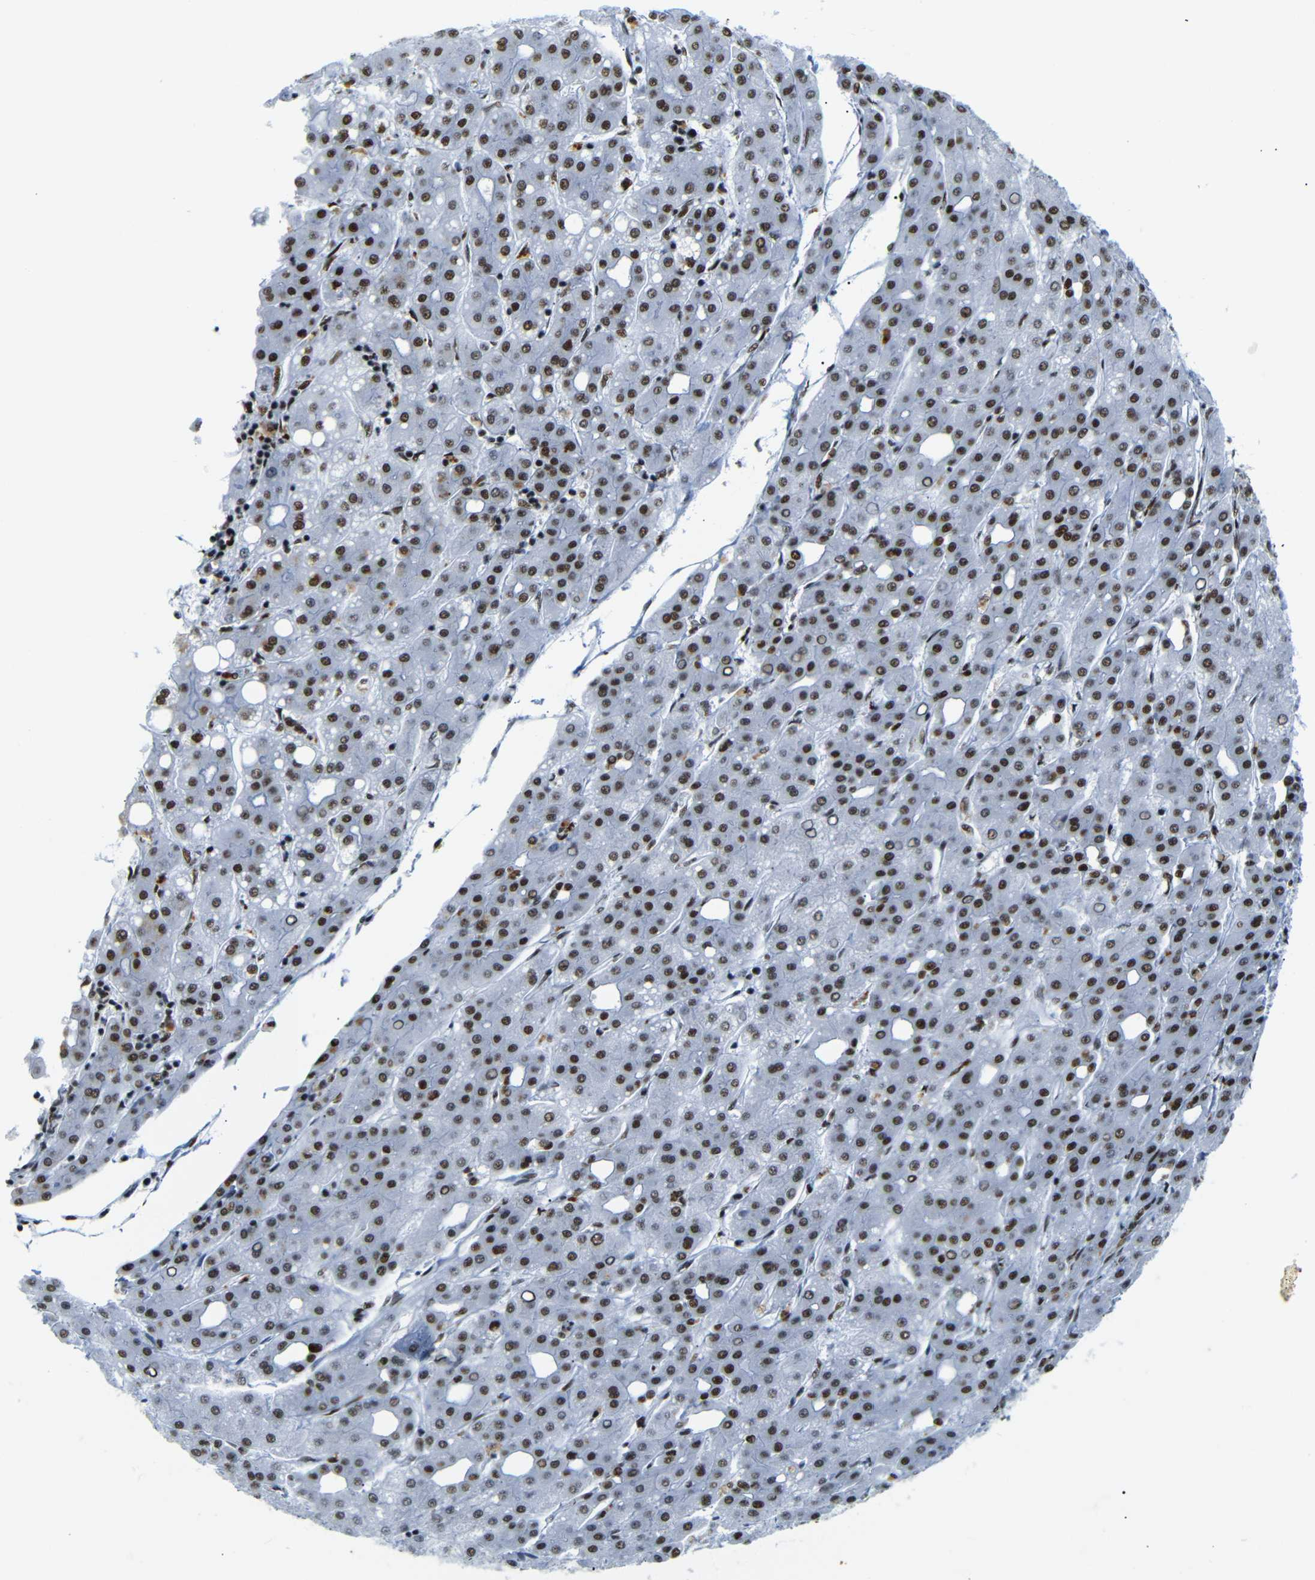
{"staining": {"intensity": "strong", "quantity": ">75%", "location": "nuclear"}, "tissue": "liver cancer", "cell_type": "Tumor cells", "image_type": "cancer", "snomed": [{"axis": "morphology", "description": "Carcinoma, Hepatocellular, NOS"}, {"axis": "topography", "description": "Liver"}], "caption": "Liver cancer stained with DAB (3,3'-diaminobenzidine) immunohistochemistry (IHC) exhibits high levels of strong nuclear expression in approximately >75% of tumor cells.", "gene": "TRA2B", "patient": {"sex": "male", "age": 65}}